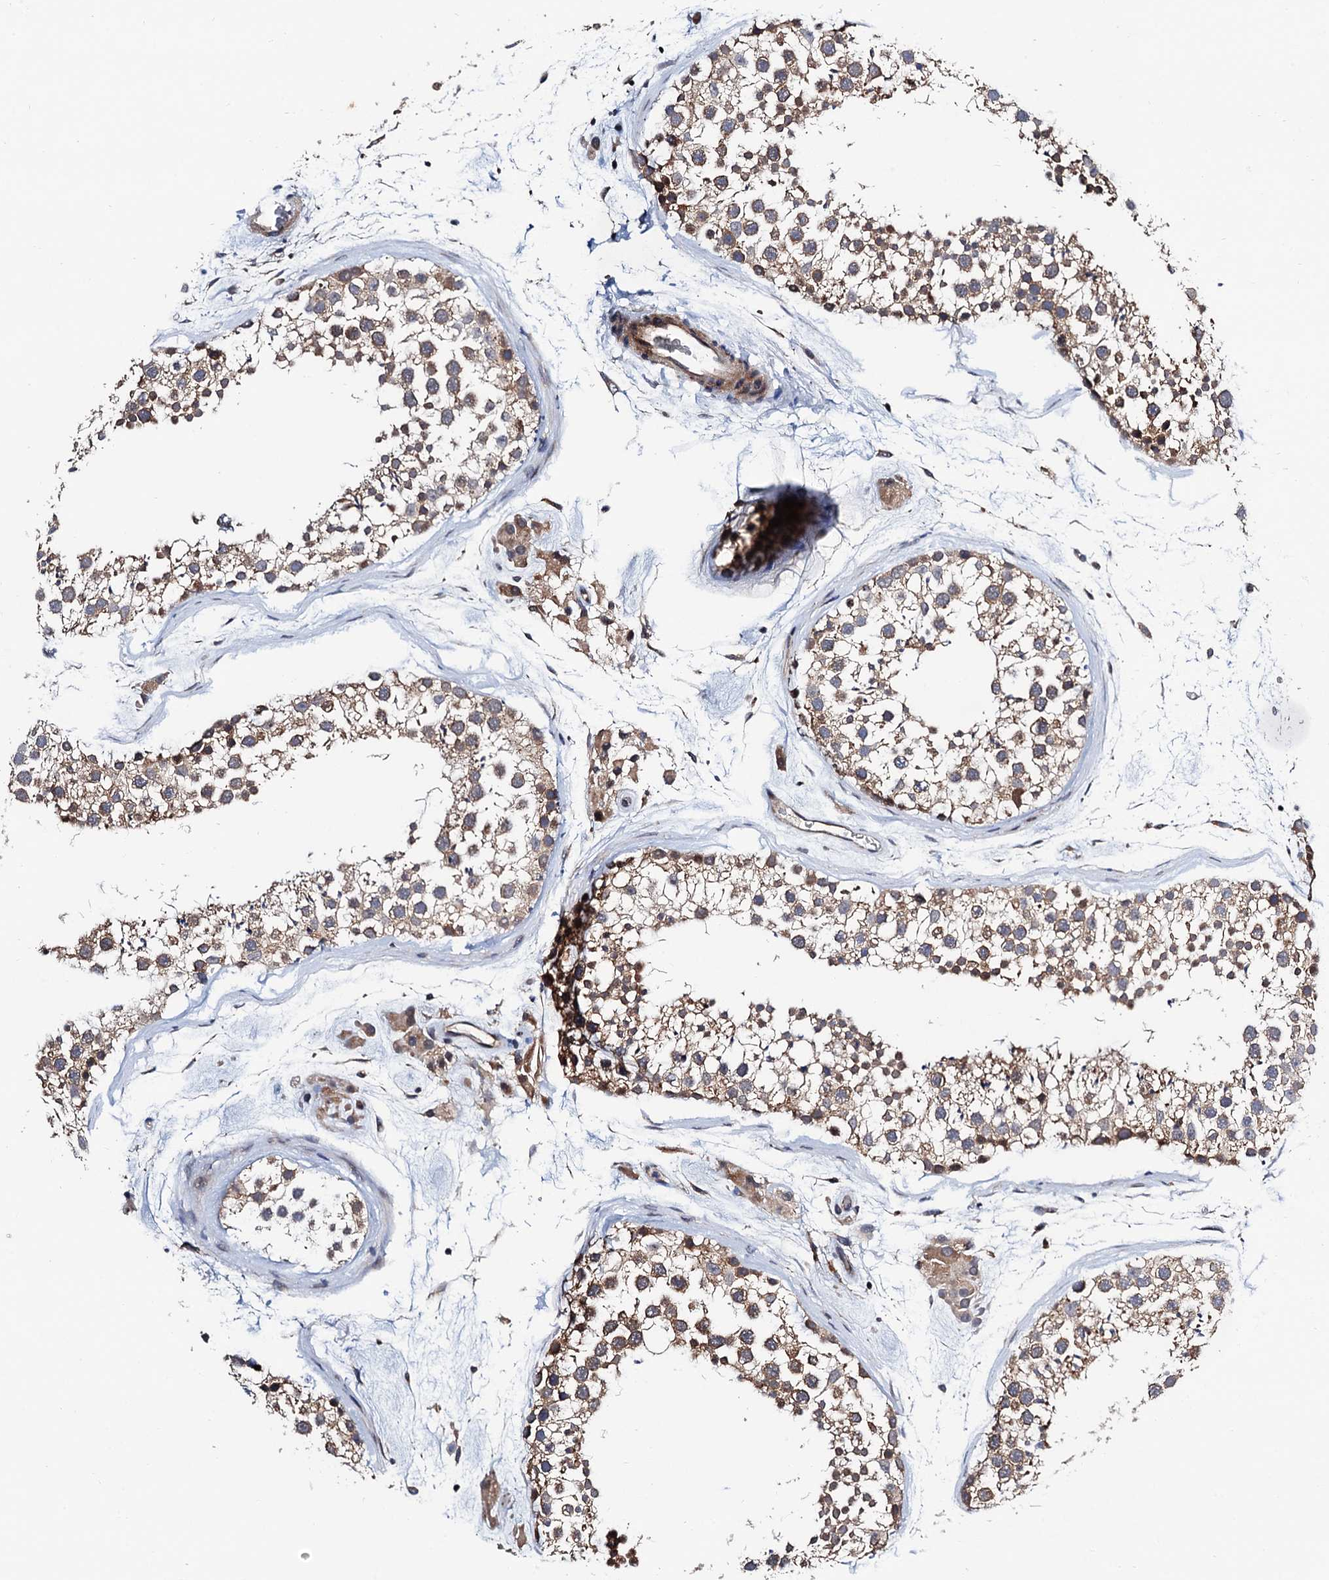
{"staining": {"intensity": "moderate", "quantity": ">75%", "location": "cytoplasmic/membranous"}, "tissue": "testis", "cell_type": "Cells in seminiferous ducts", "image_type": "normal", "snomed": [{"axis": "morphology", "description": "Normal tissue, NOS"}, {"axis": "topography", "description": "Testis"}], "caption": "Immunohistochemistry histopathology image of normal human testis stained for a protein (brown), which exhibits medium levels of moderate cytoplasmic/membranous staining in approximately >75% of cells in seminiferous ducts.", "gene": "NAA16", "patient": {"sex": "male", "age": 46}}